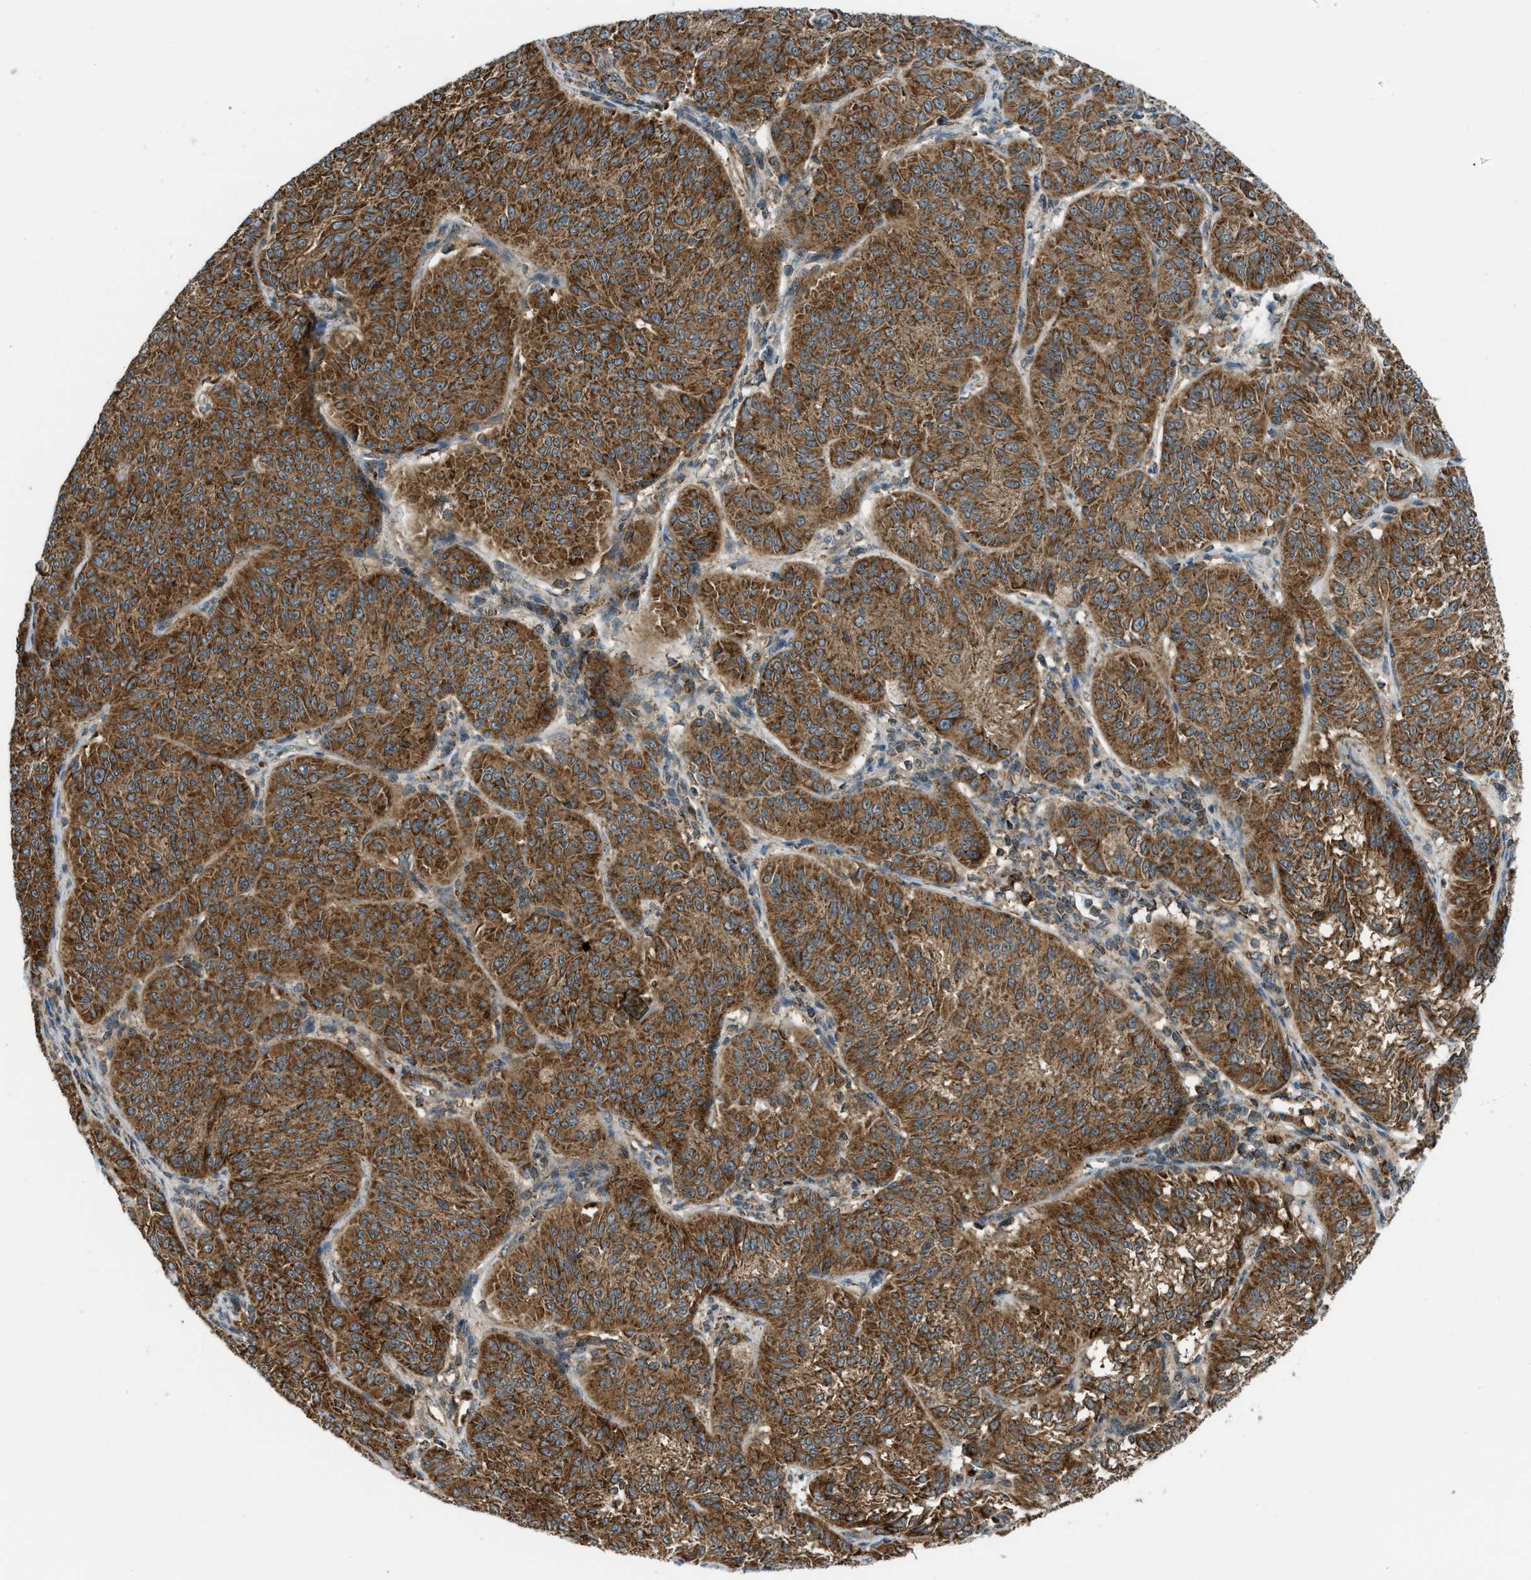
{"staining": {"intensity": "strong", "quantity": ">75%", "location": "cytoplasmic/membranous"}, "tissue": "melanoma", "cell_type": "Tumor cells", "image_type": "cancer", "snomed": [{"axis": "morphology", "description": "Malignant melanoma, NOS"}, {"axis": "topography", "description": "Skin"}], "caption": "Tumor cells reveal strong cytoplasmic/membranous staining in about >75% of cells in melanoma. Immunohistochemistry stains the protein in brown and the nuclei are stained blue.", "gene": "SESN2", "patient": {"sex": "female", "age": 72}}